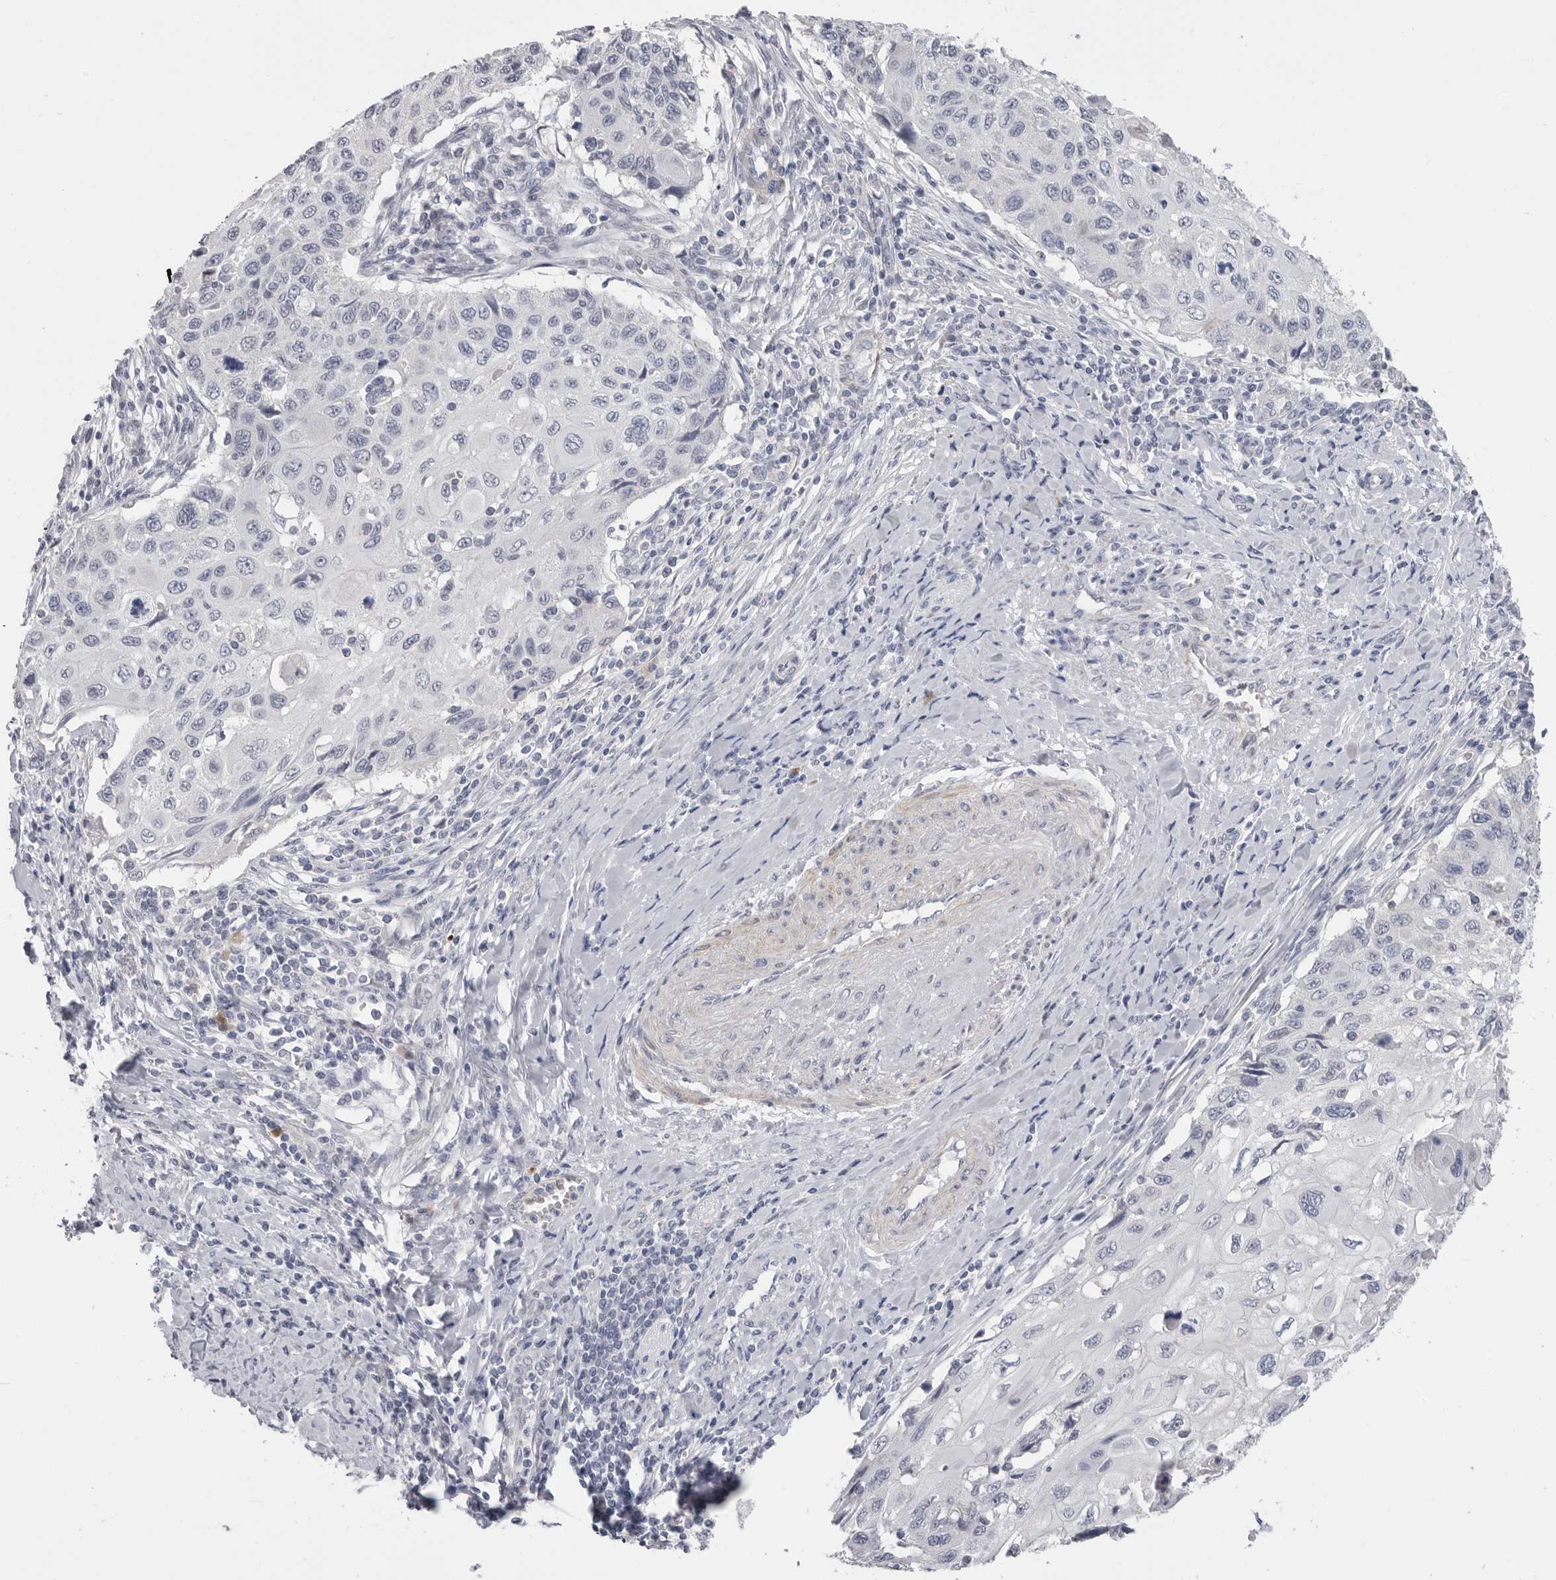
{"staining": {"intensity": "negative", "quantity": "none", "location": "none"}, "tissue": "cervical cancer", "cell_type": "Tumor cells", "image_type": "cancer", "snomed": [{"axis": "morphology", "description": "Squamous cell carcinoma, NOS"}, {"axis": "topography", "description": "Cervix"}], "caption": "Tumor cells are negative for brown protein staining in squamous cell carcinoma (cervical). (Brightfield microscopy of DAB immunohistochemistry (IHC) at high magnification).", "gene": "PLEKHF1", "patient": {"sex": "female", "age": 70}}